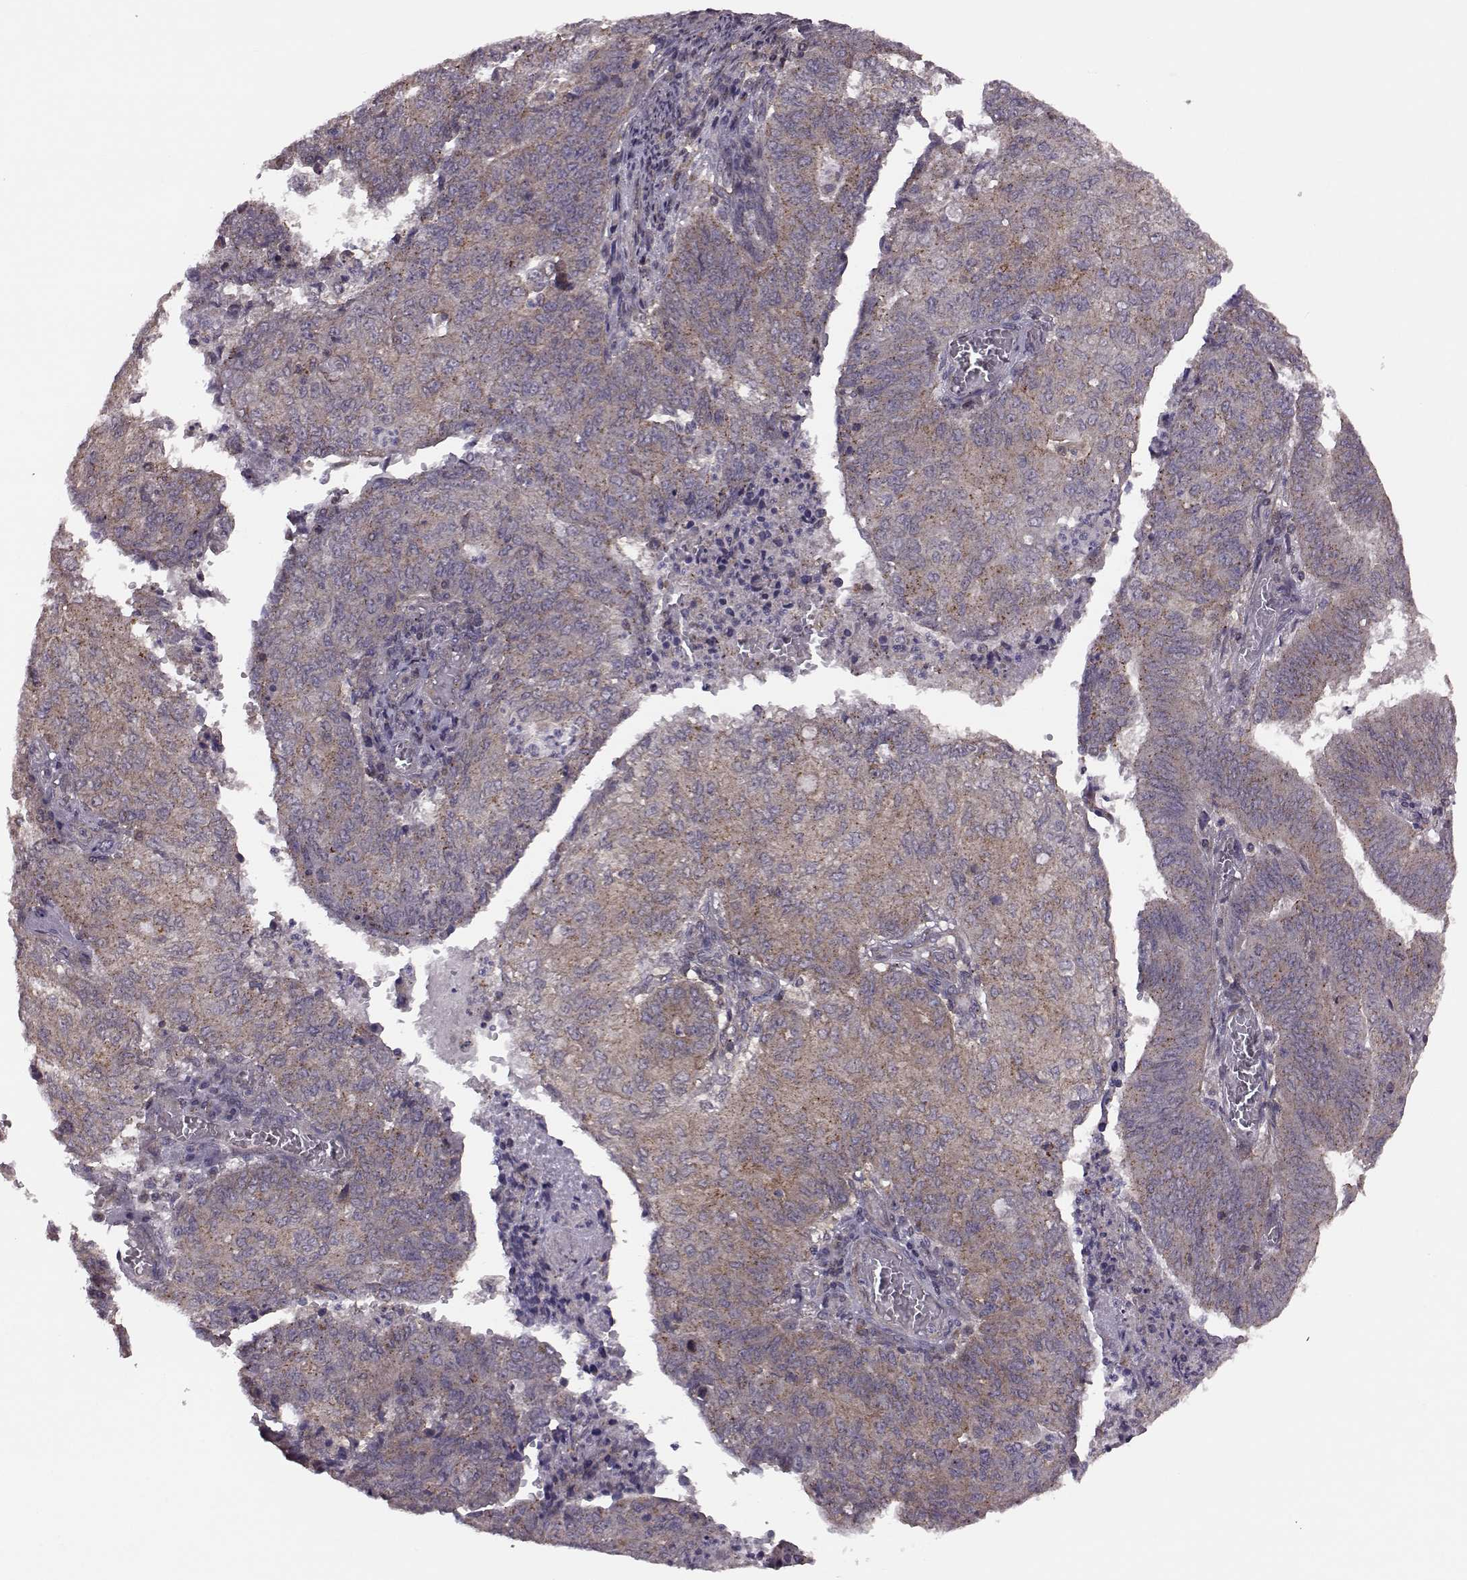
{"staining": {"intensity": "moderate", "quantity": ">75%", "location": "cytoplasmic/membranous"}, "tissue": "endometrial cancer", "cell_type": "Tumor cells", "image_type": "cancer", "snomed": [{"axis": "morphology", "description": "Adenocarcinoma, NOS"}, {"axis": "topography", "description": "Endometrium"}], "caption": "Protein staining by IHC reveals moderate cytoplasmic/membranous expression in approximately >75% of tumor cells in endometrial cancer (adenocarcinoma).", "gene": "FNIP2", "patient": {"sex": "female", "age": 82}}